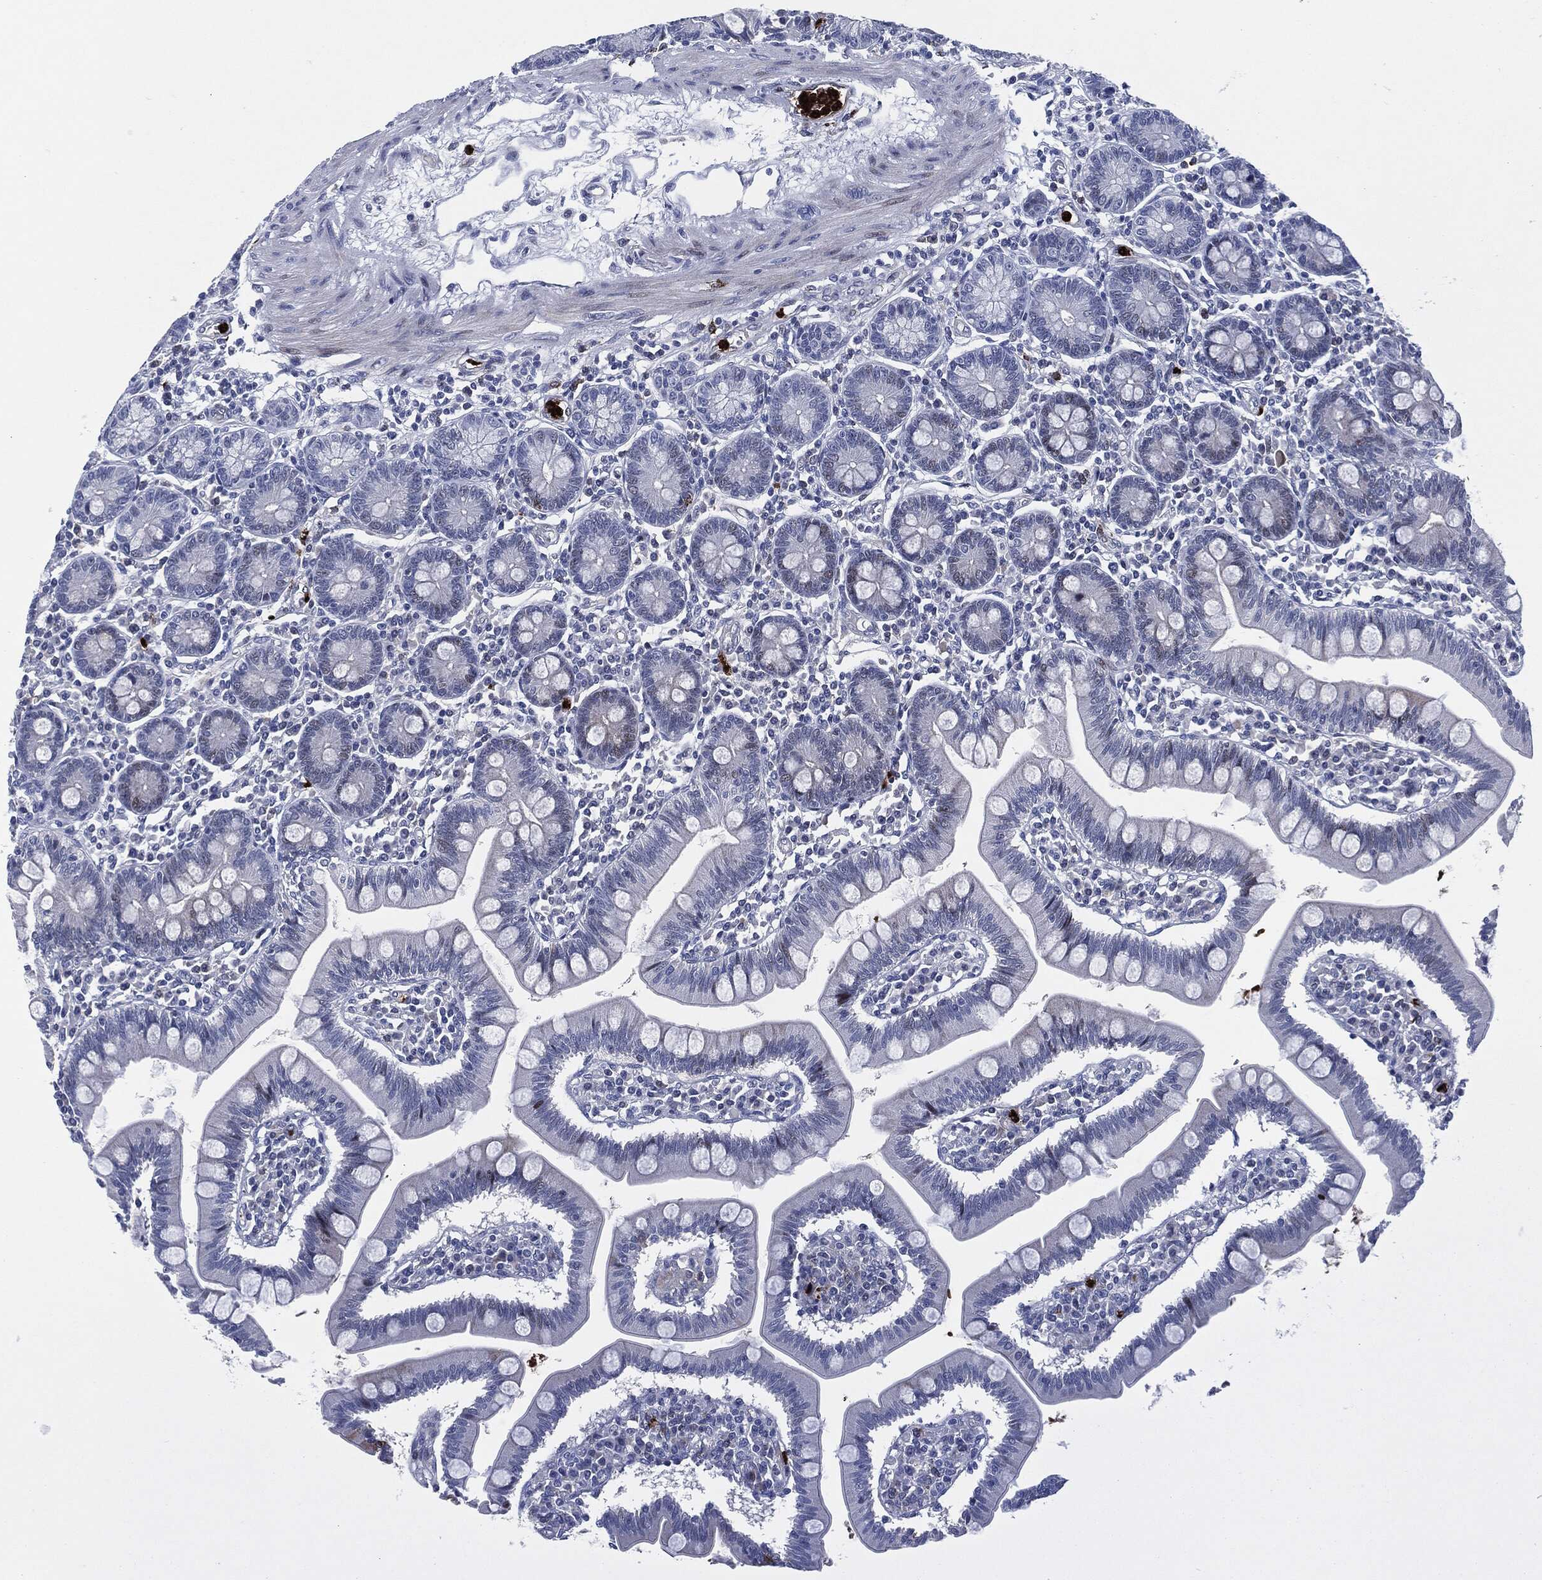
{"staining": {"intensity": "negative", "quantity": "none", "location": "none"}, "tissue": "small intestine", "cell_type": "Glandular cells", "image_type": "normal", "snomed": [{"axis": "morphology", "description": "Normal tissue, NOS"}, {"axis": "topography", "description": "Small intestine"}], "caption": "This is an IHC image of benign small intestine. There is no staining in glandular cells.", "gene": "MPO", "patient": {"sex": "male", "age": 88}}